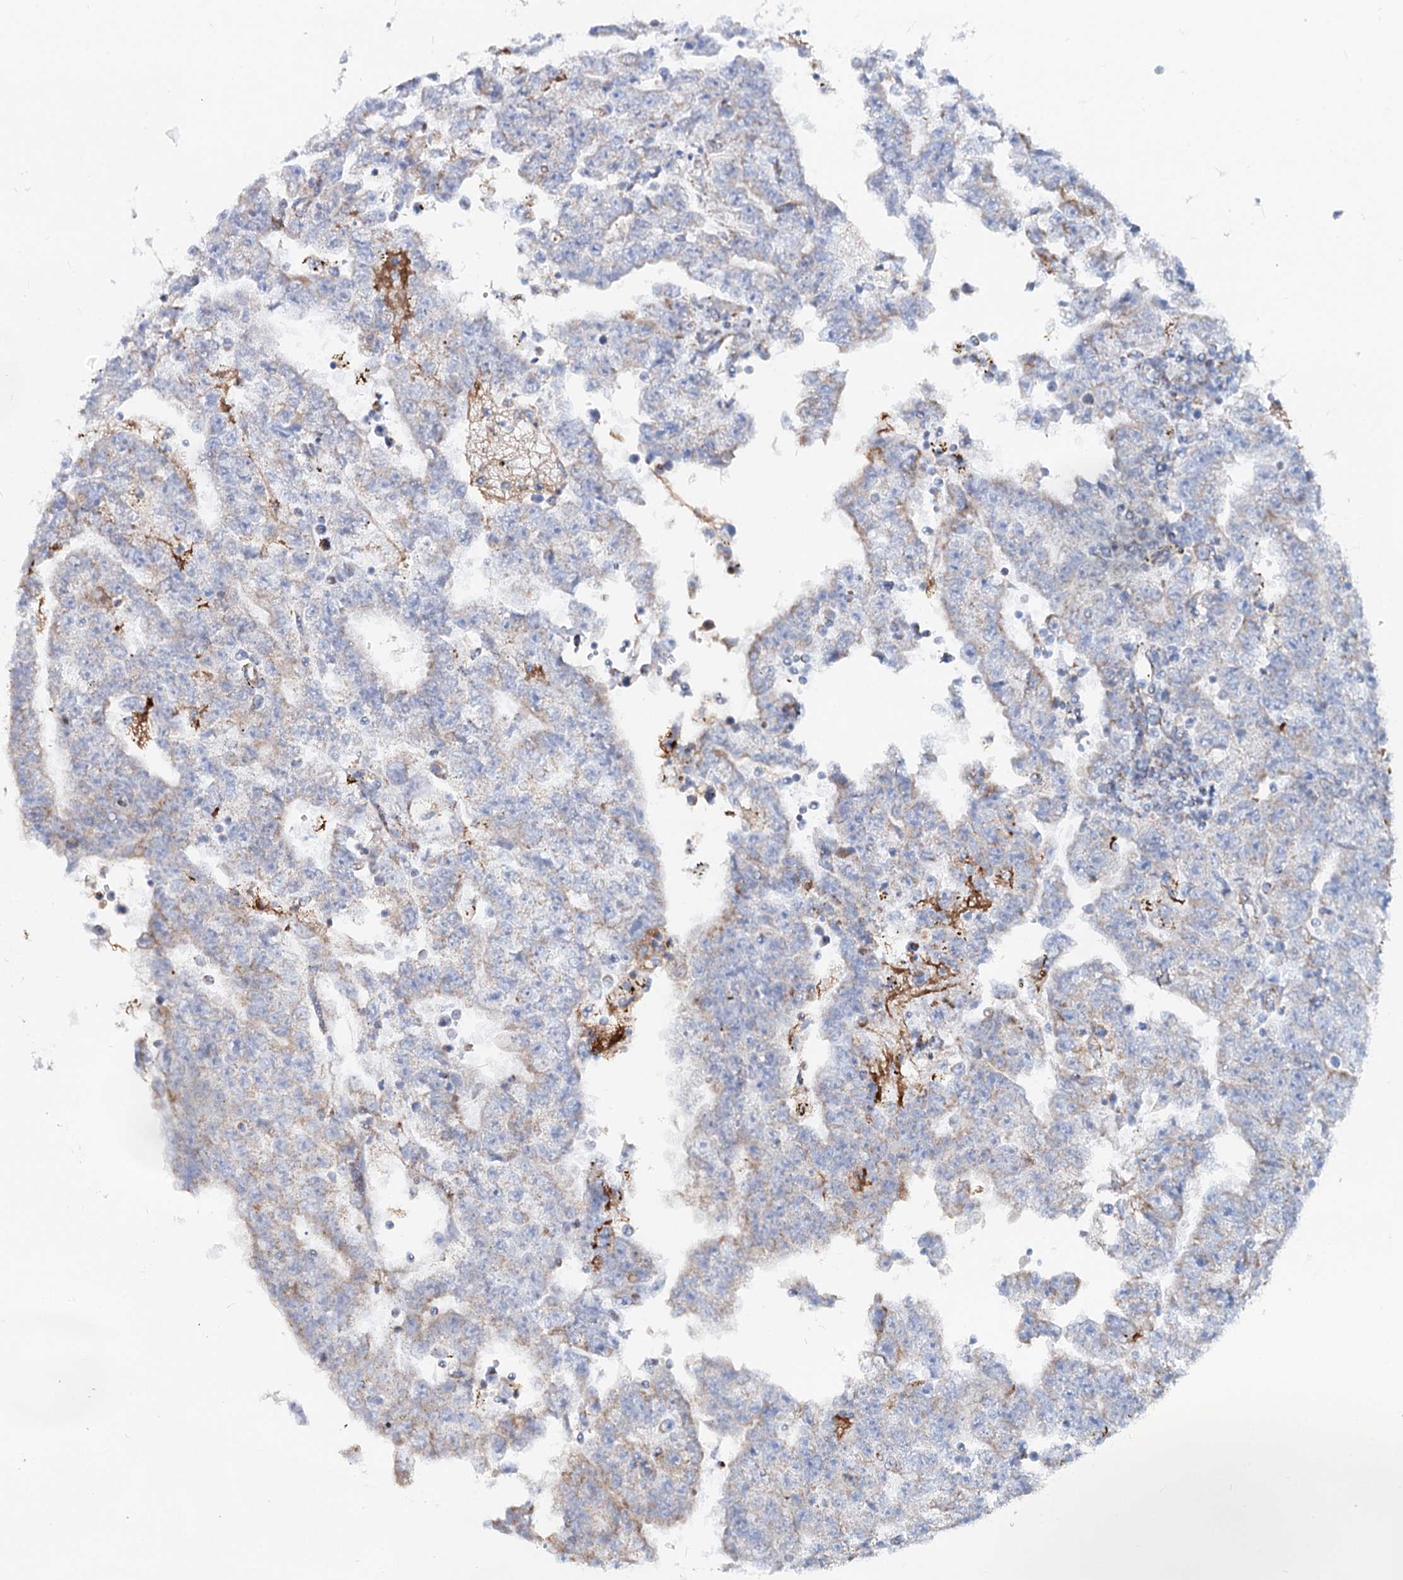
{"staining": {"intensity": "weak", "quantity": "<25%", "location": "cytoplasmic/membranous"}, "tissue": "testis cancer", "cell_type": "Tumor cells", "image_type": "cancer", "snomed": [{"axis": "morphology", "description": "Carcinoma, Embryonal, NOS"}, {"axis": "topography", "description": "Testis"}], "caption": "The micrograph demonstrates no significant staining in tumor cells of testis cancer (embryonal carcinoma).", "gene": "MCCC2", "patient": {"sex": "male", "age": 25}}